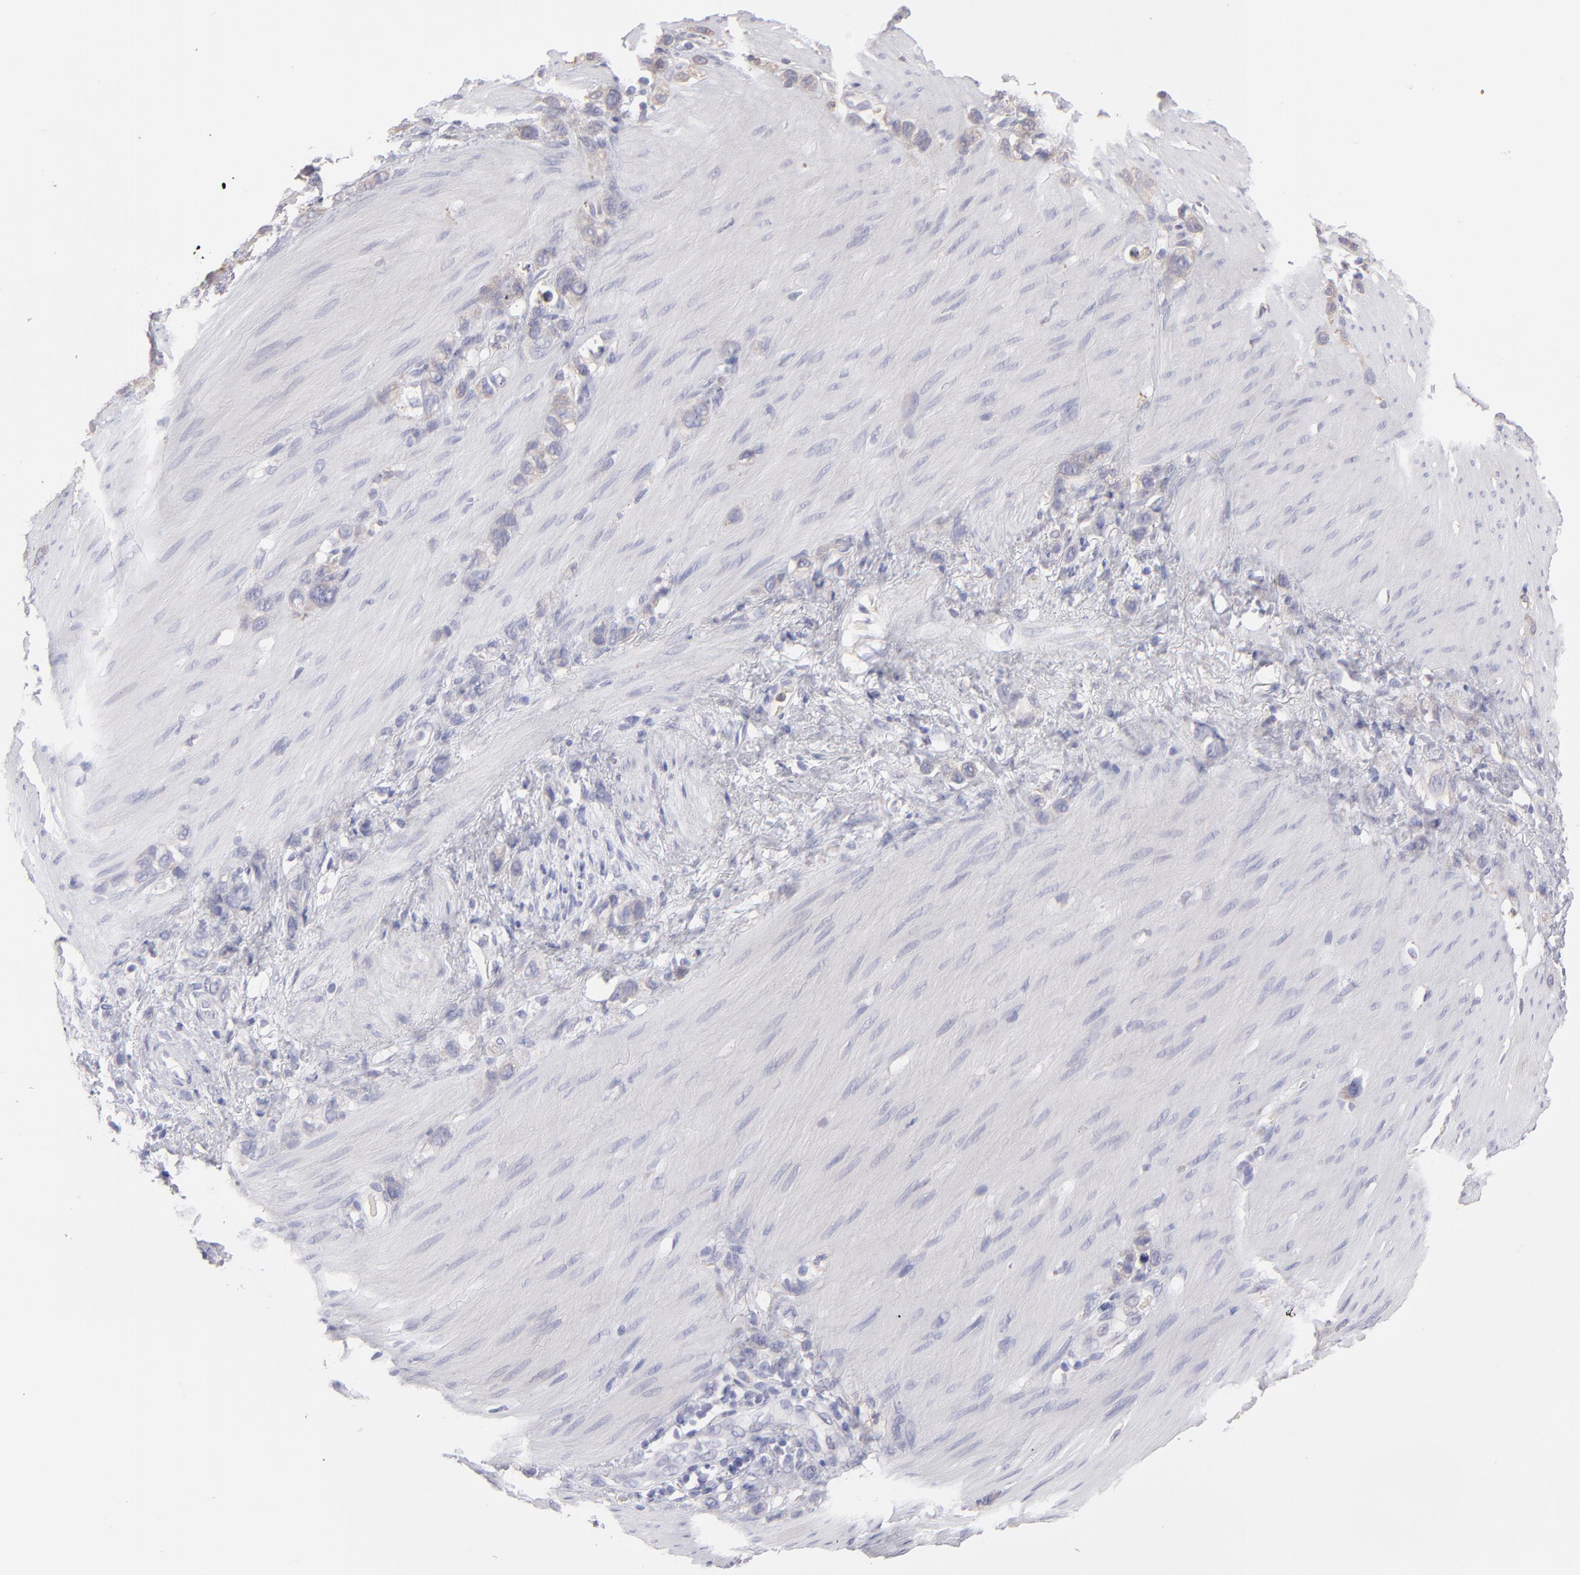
{"staining": {"intensity": "weak", "quantity": "<25%", "location": "cytoplasmic/membranous"}, "tissue": "stomach cancer", "cell_type": "Tumor cells", "image_type": "cancer", "snomed": [{"axis": "morphology", "description": "Normal tissue, NOS"}, {"axis": "morphology", "description": "Adenocarcinoma, NOS"}, {"axis": "morphology", "description": "Adenocarcinoma, High grade"}, {"axis": "topography", "description": "Stomach, upper"}, {"axis": "topography", "description": "Stomach"}], "caption": "High power microscopy image of an IHC photomicrograph of stomach cancer, revealing no significant staining in tumor cells. (DAB immunohistochemistry, high magnification).", "gene": "CALR", "patient": {"sex": "female", "age": 65}}